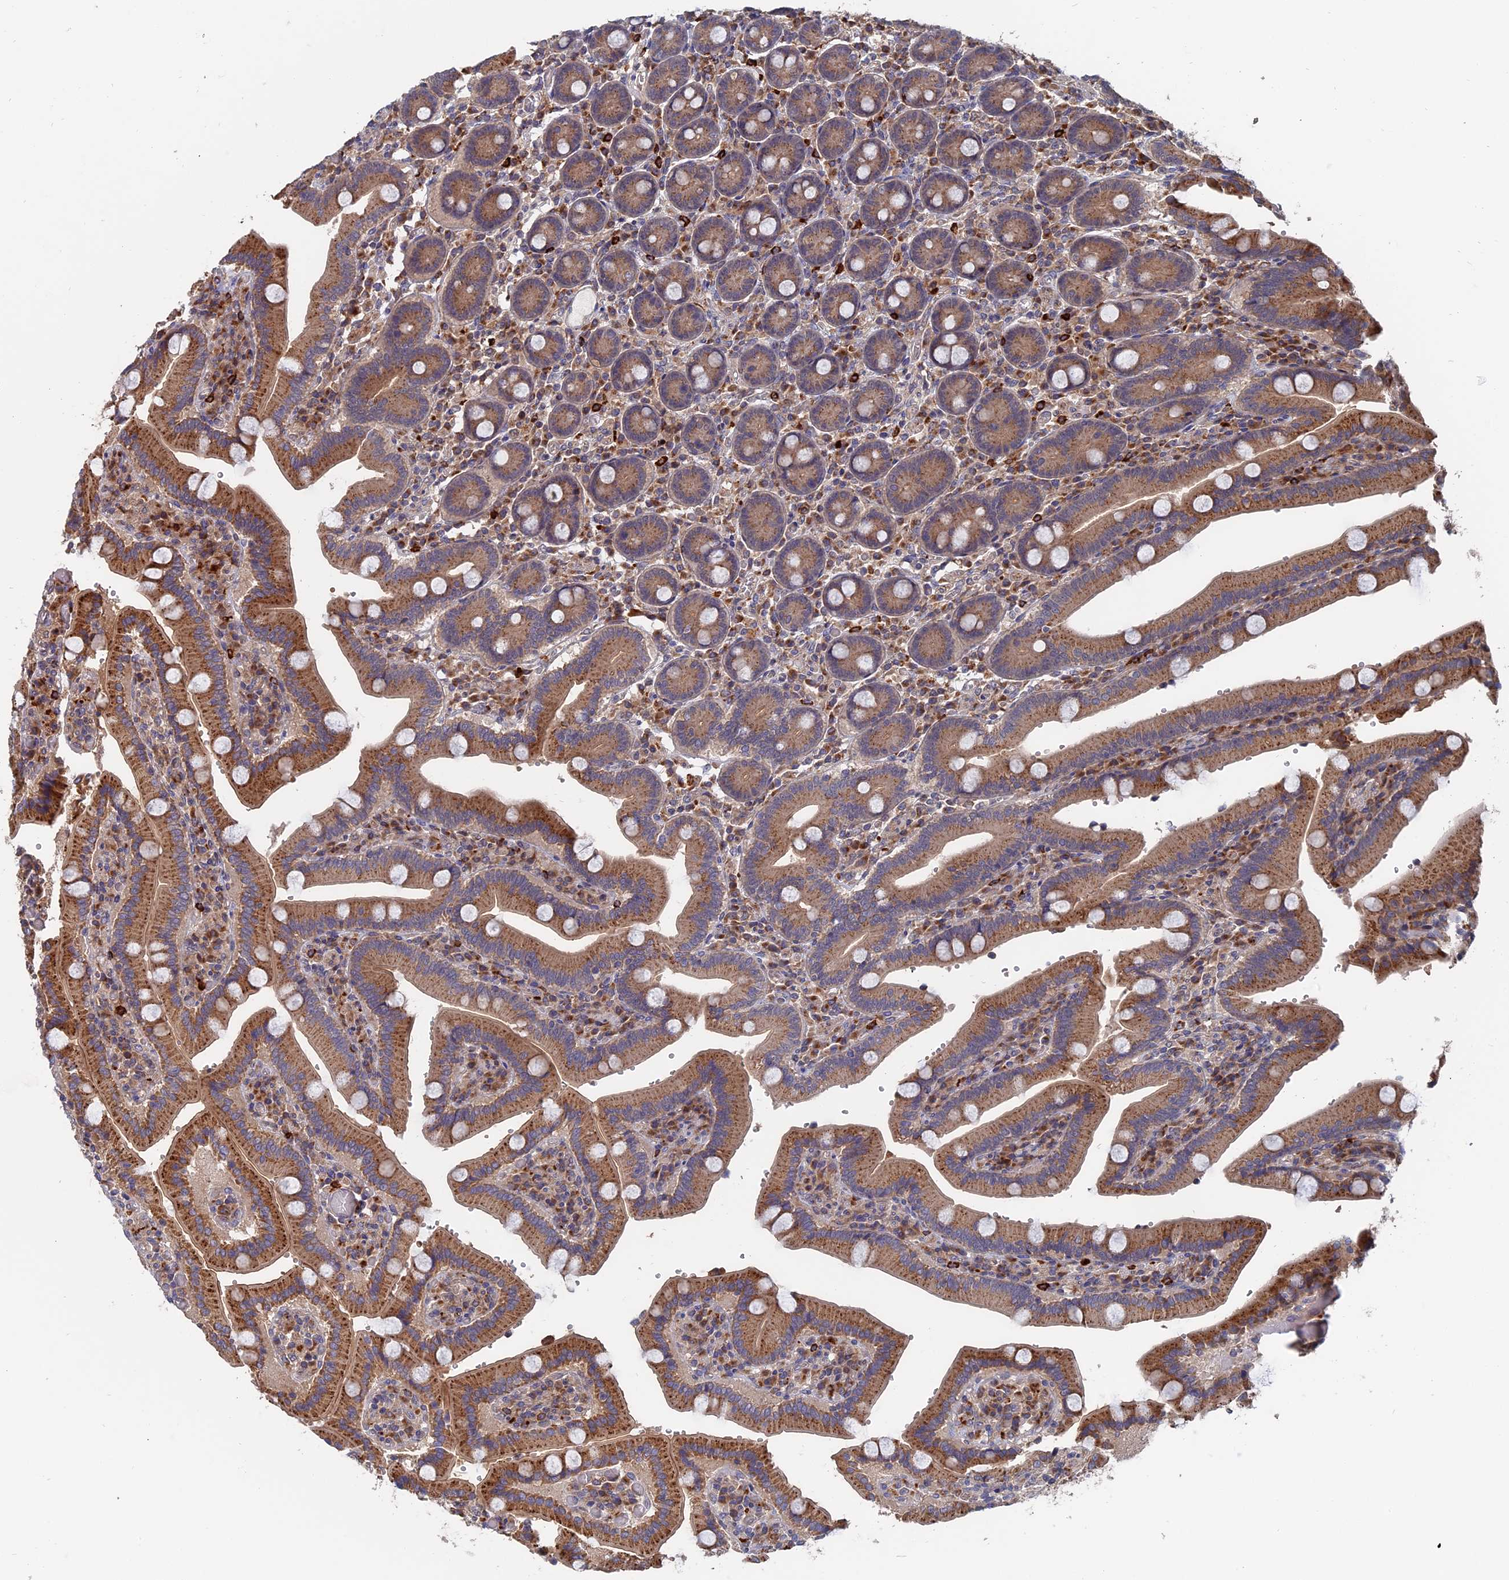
{"staining": {"intensity": "moderate", "quantity": ">75%", "location": "cytoplasmic/membranous"}, "tissue": "duodenum", "cell_type": "Glandular cells", "image_type": "normal", "snomed": [{"axis": "morphology", "description": "Normal tissue, NOS"}, {"axis": "topography", "description": "Duodenum"}], "caption": "IHC photomicrograph of normal human duodenum stained for a protein (brown), which reveals medium levels of moderate cytoplasmic/membranous expression in approximately >75% of glandular cells.", "gene": "TRAPPC2L", "patient": {"sex": "female", "age": 62}}